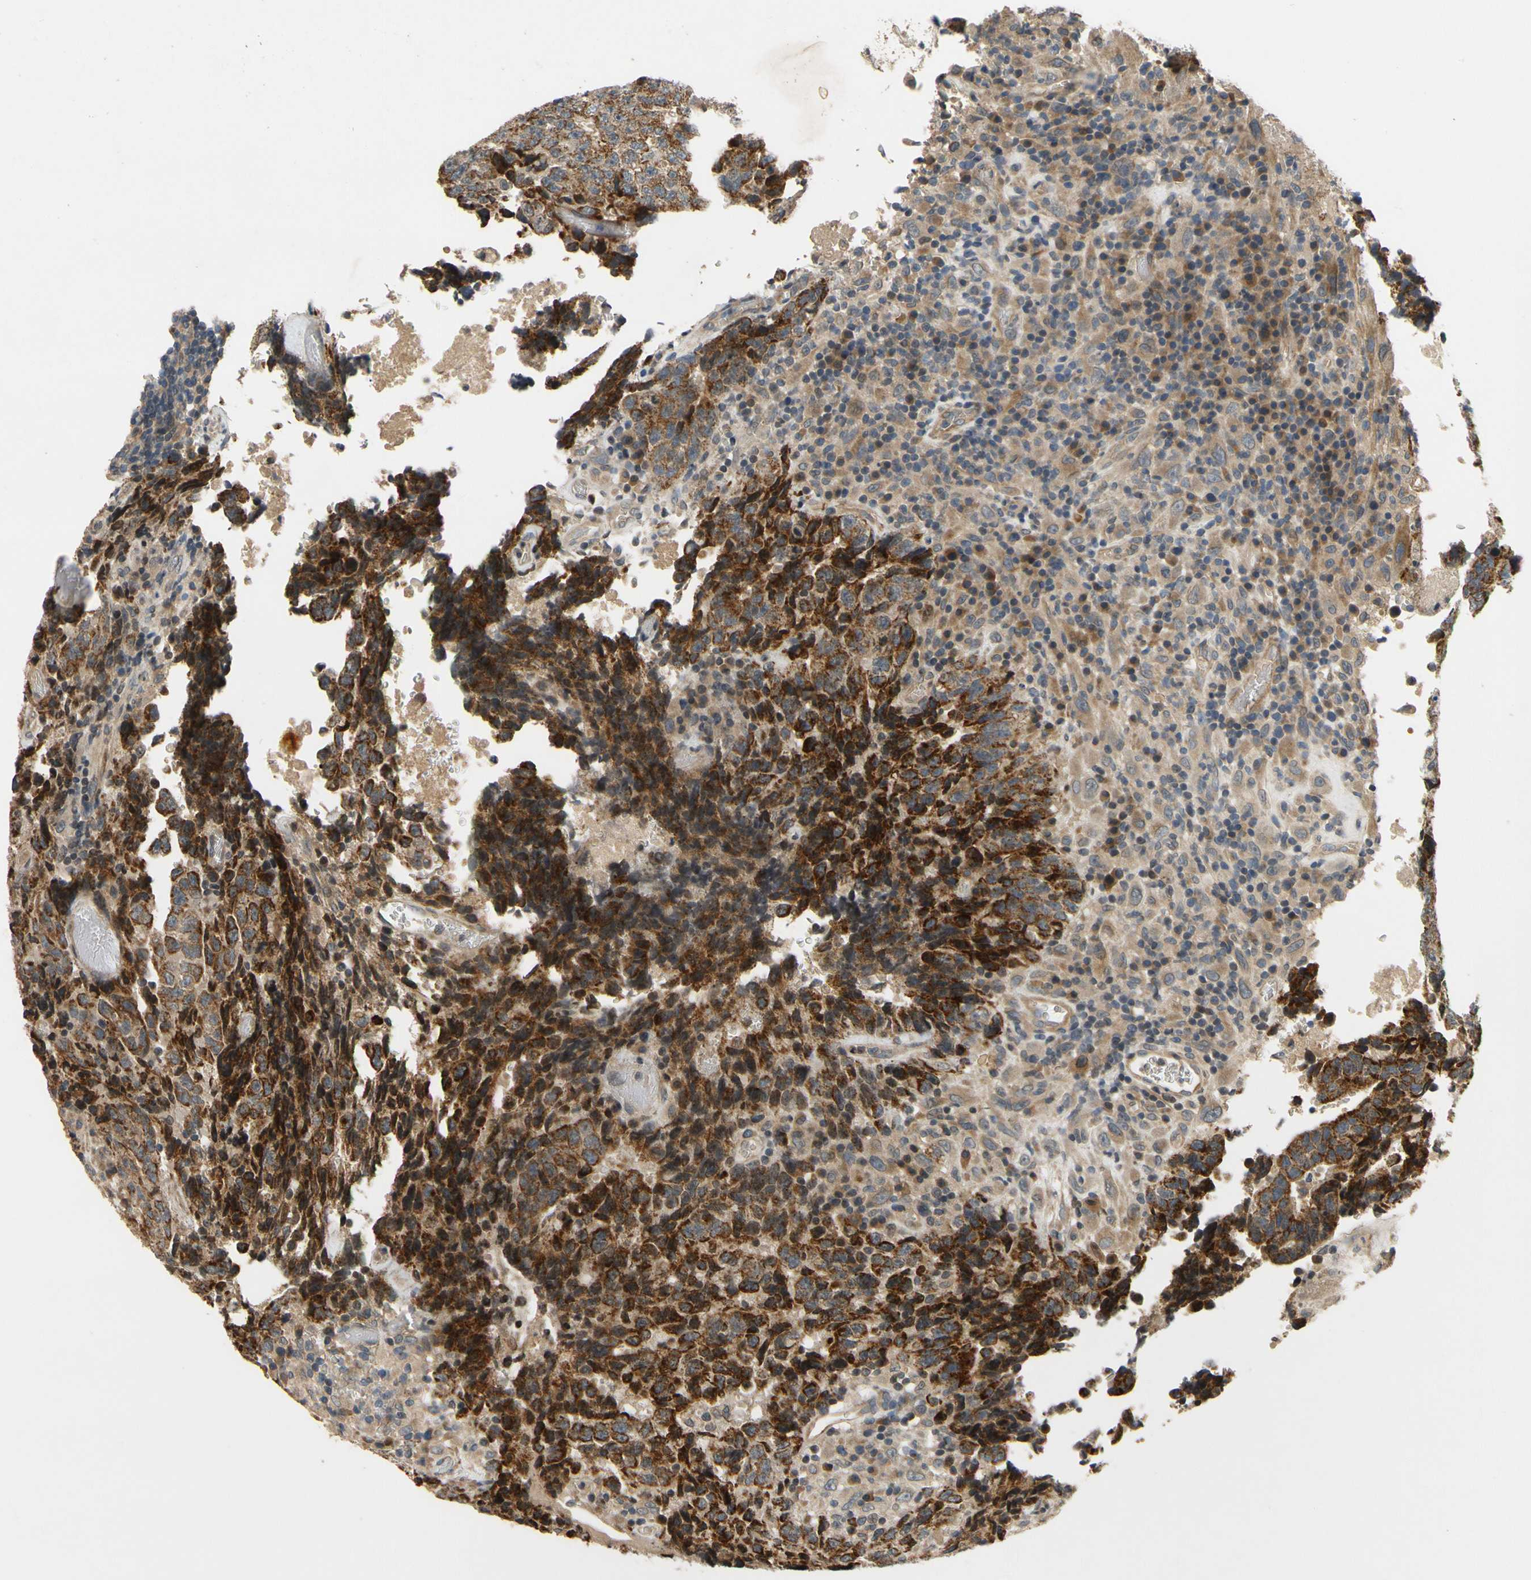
{"staining": {"intensity": "strong", "quantity": ">75%", "location": "cytoplasmic/membranous"}, "tissue": "testis cancer", "cell_type": "Tumor cells", "image_type": "cancer", "snomed": [{"axis": "morphology", "description": "Necrosis, NOS"}, {"axis": "morphology", "description": "Carcinoma, Embryonal, NOS"}, {"axis": "topography", "description": "Testis"}], "caption": "This image demonstrates immunohistochemistry (IHC) staining of testis embryonal carcinoma, with high strong cytoplasmic/membranous expression in approximately >75% of tumor cells.", "gene": "ALKBH3", "patient": {"sex": "male", "age": 19}}